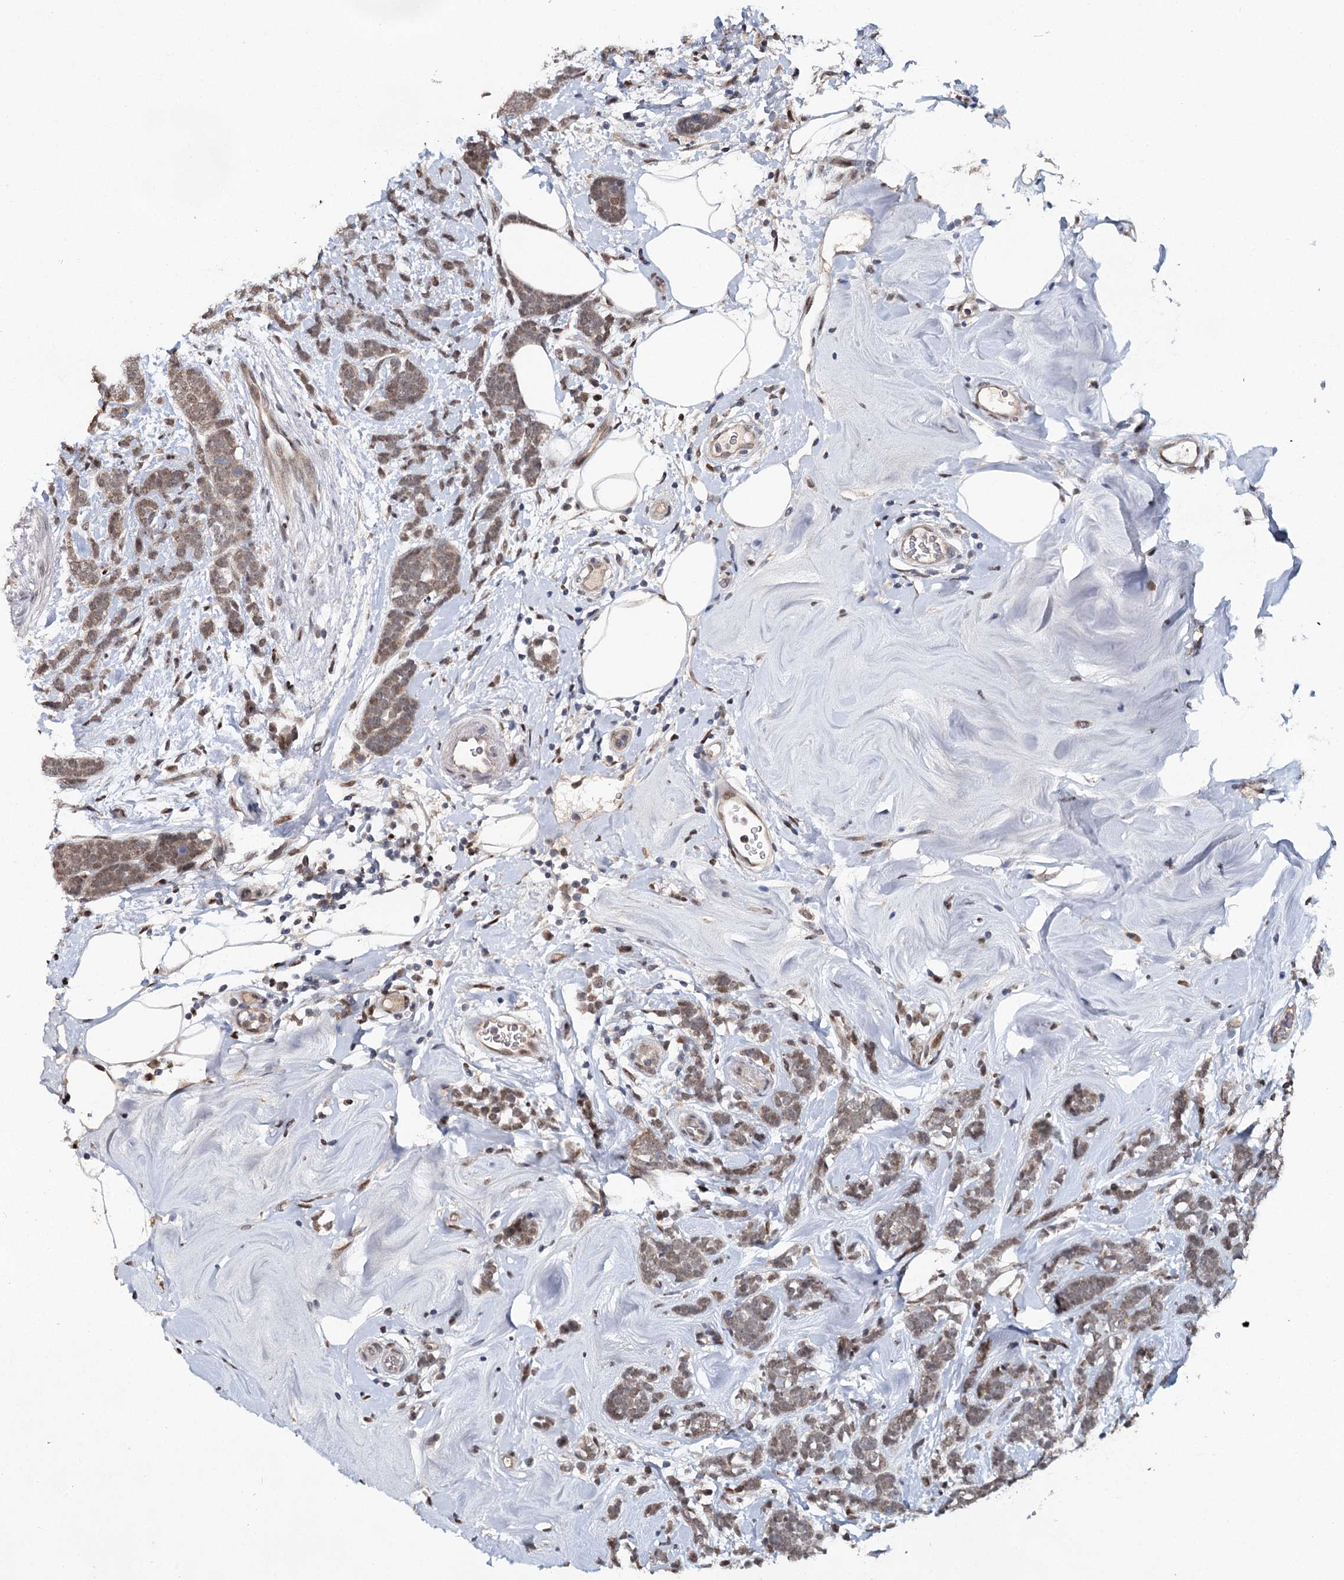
{"staining": {"intensity": "weak", "quantity": "25%-75%", "location": "cytoplasmic/membranous,nuclear"}, "tissue": "breast cancer", "cell_type": "Tumor cells", "image_type": "cancer", "snomed": [{"axis": "morphology", "description": "Lobular carcinoma"}, {"axis": "topography", "description": "Breast"}], "caption": "Breast cancer was stained to show a protein in brown. There is low levels of weak cytoplasmic/membranous and nuclear positivity in approximately 25%-75% of tumor cells.", "gene": "MYG1", "patient": {"sex": "female", "age": 58}}